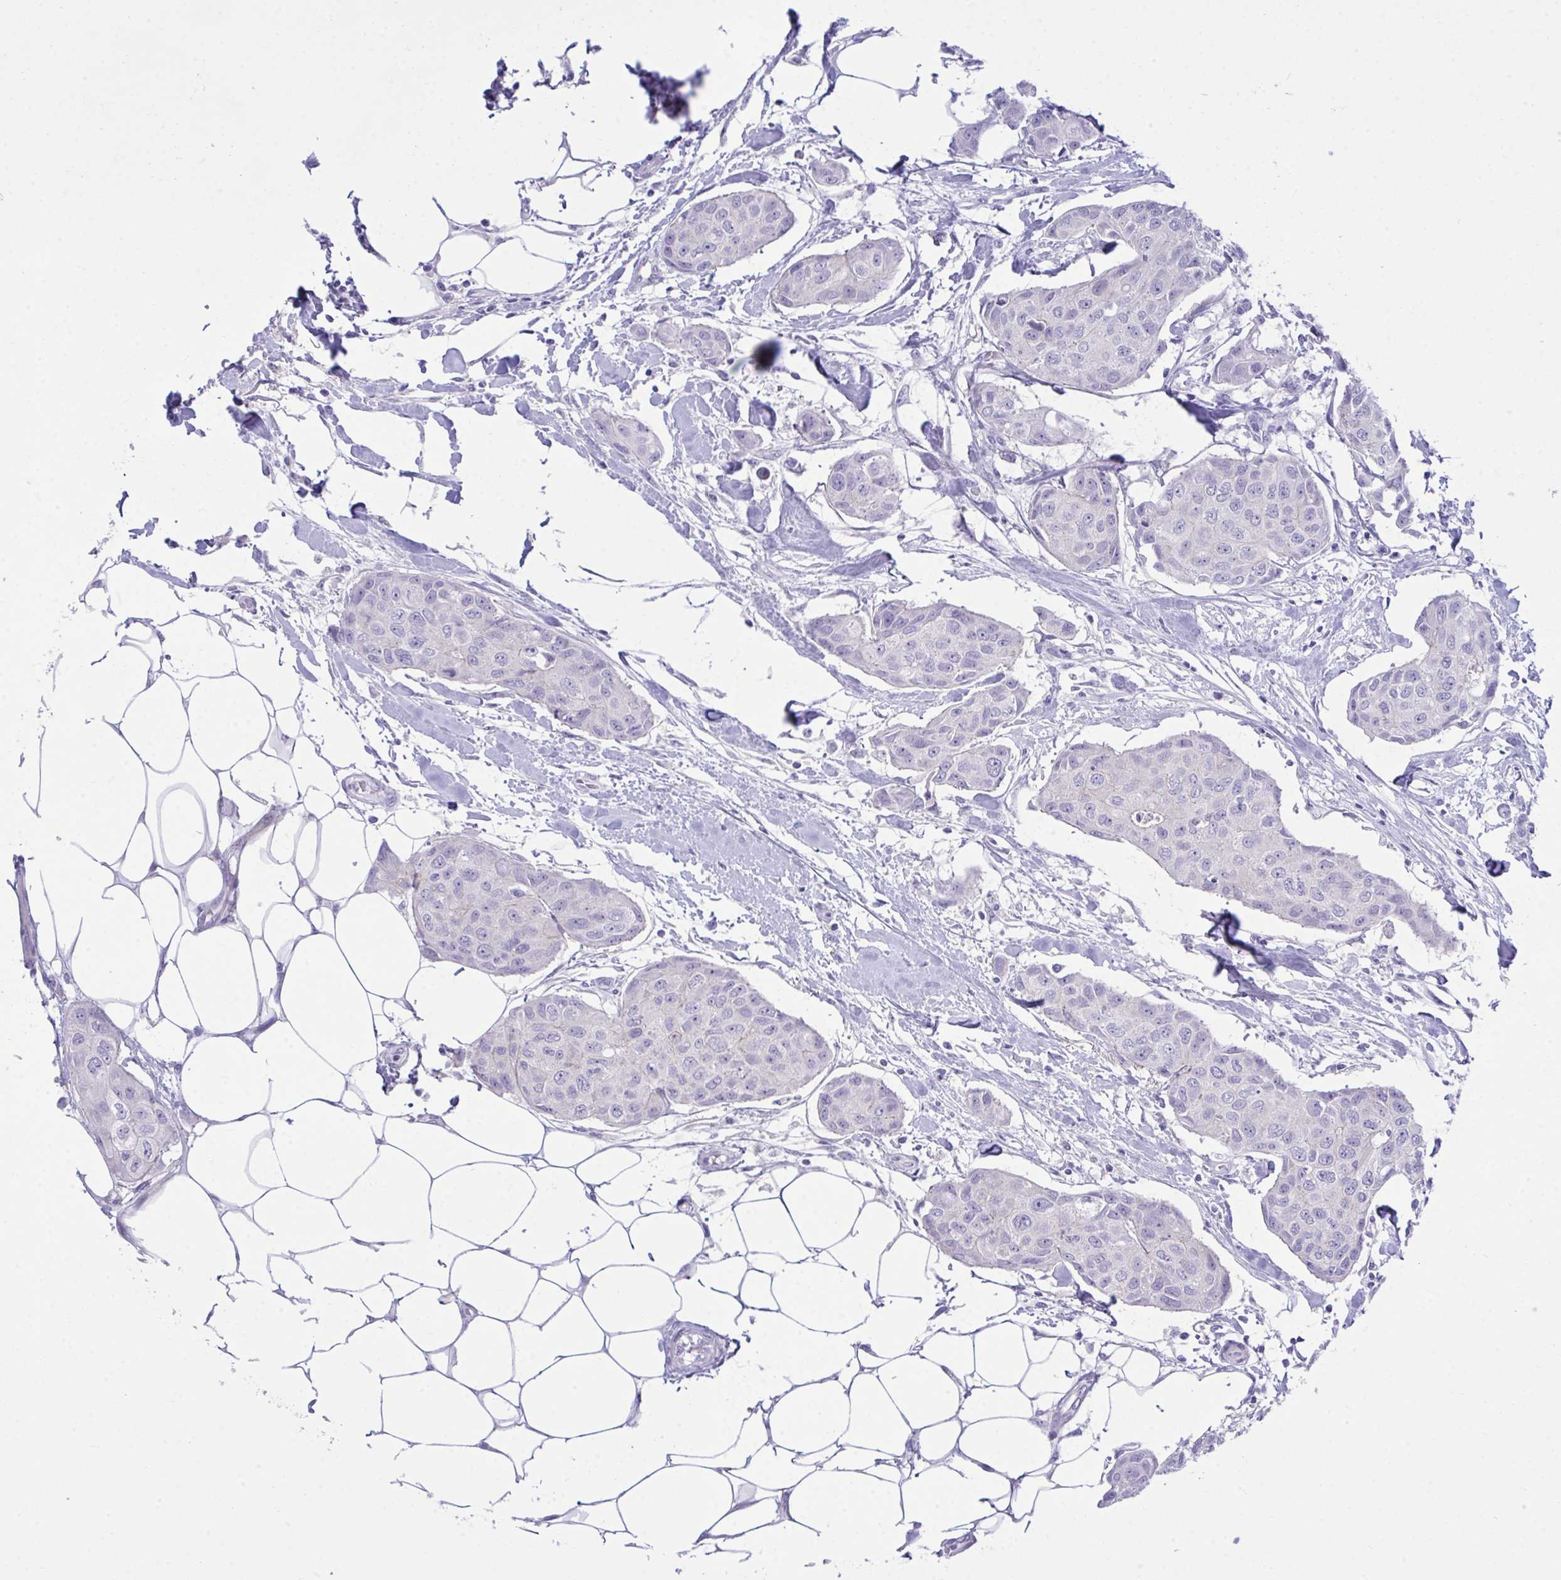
{"staining": {"intensity": "negative", "quantity": "none", "location": "none"}, "tissue": "breast cancer", "cell_type": "Tumor cells", "image_type": "cancer", "snomed": [{"axis": "morphology", "description": "Duct carcinoma"}, {"axis": "topography", "description": "Breast"}, {"axis": "topography", "description": "Lymph node"}], "caption": "Breast intraductal carcinoma stained for a protein using immunohistochemistry (IHC) shows no expression tumor cells.", "gene": "MED9", "patient": {"sex": "female", "age": 80}}